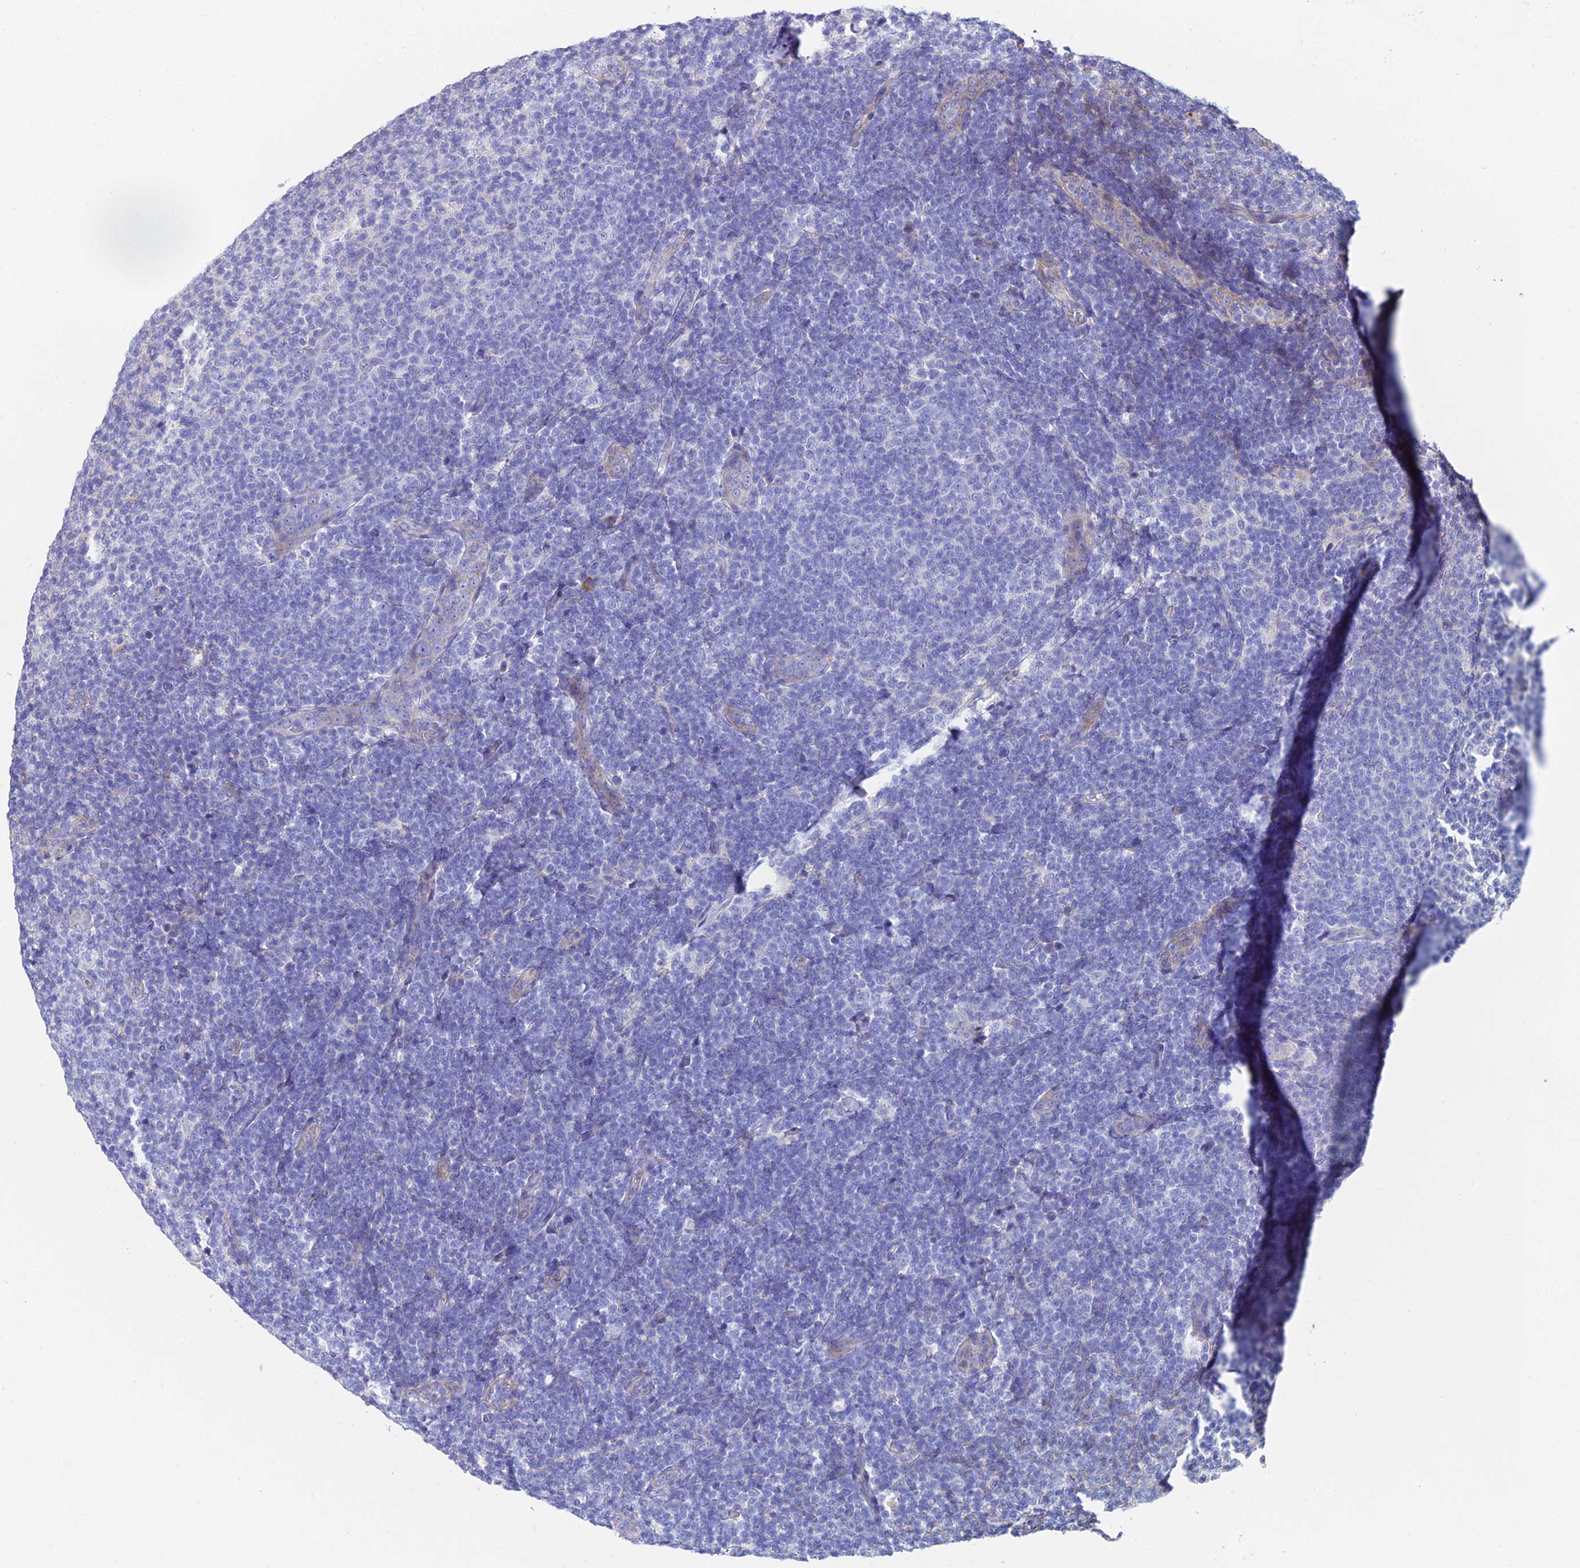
{"staining": {"intensity": "negative", "quantity": "none", "location": "none"}, "tissue": "lymphoma", "cell_type": "Tumor cells", "image_type": "cancer", "snomed": [{"axis": "morphology", "description": "Malignant lymphoma, non-Hodgkin's type, Low grade"}, {"axis": "topography", "description": "Lymph node"}], "caption": "Protein analysis of malignant lymphoma, non-Hodgkin's type (low-grade) exhibits no significant staining in tumor cells. (DAB (3,3'-diaminobenzidine) immunohistochemistry with hematoxylin counter stain).", "gene": "C6", "patient": {"sex": "male", "age": 66}}